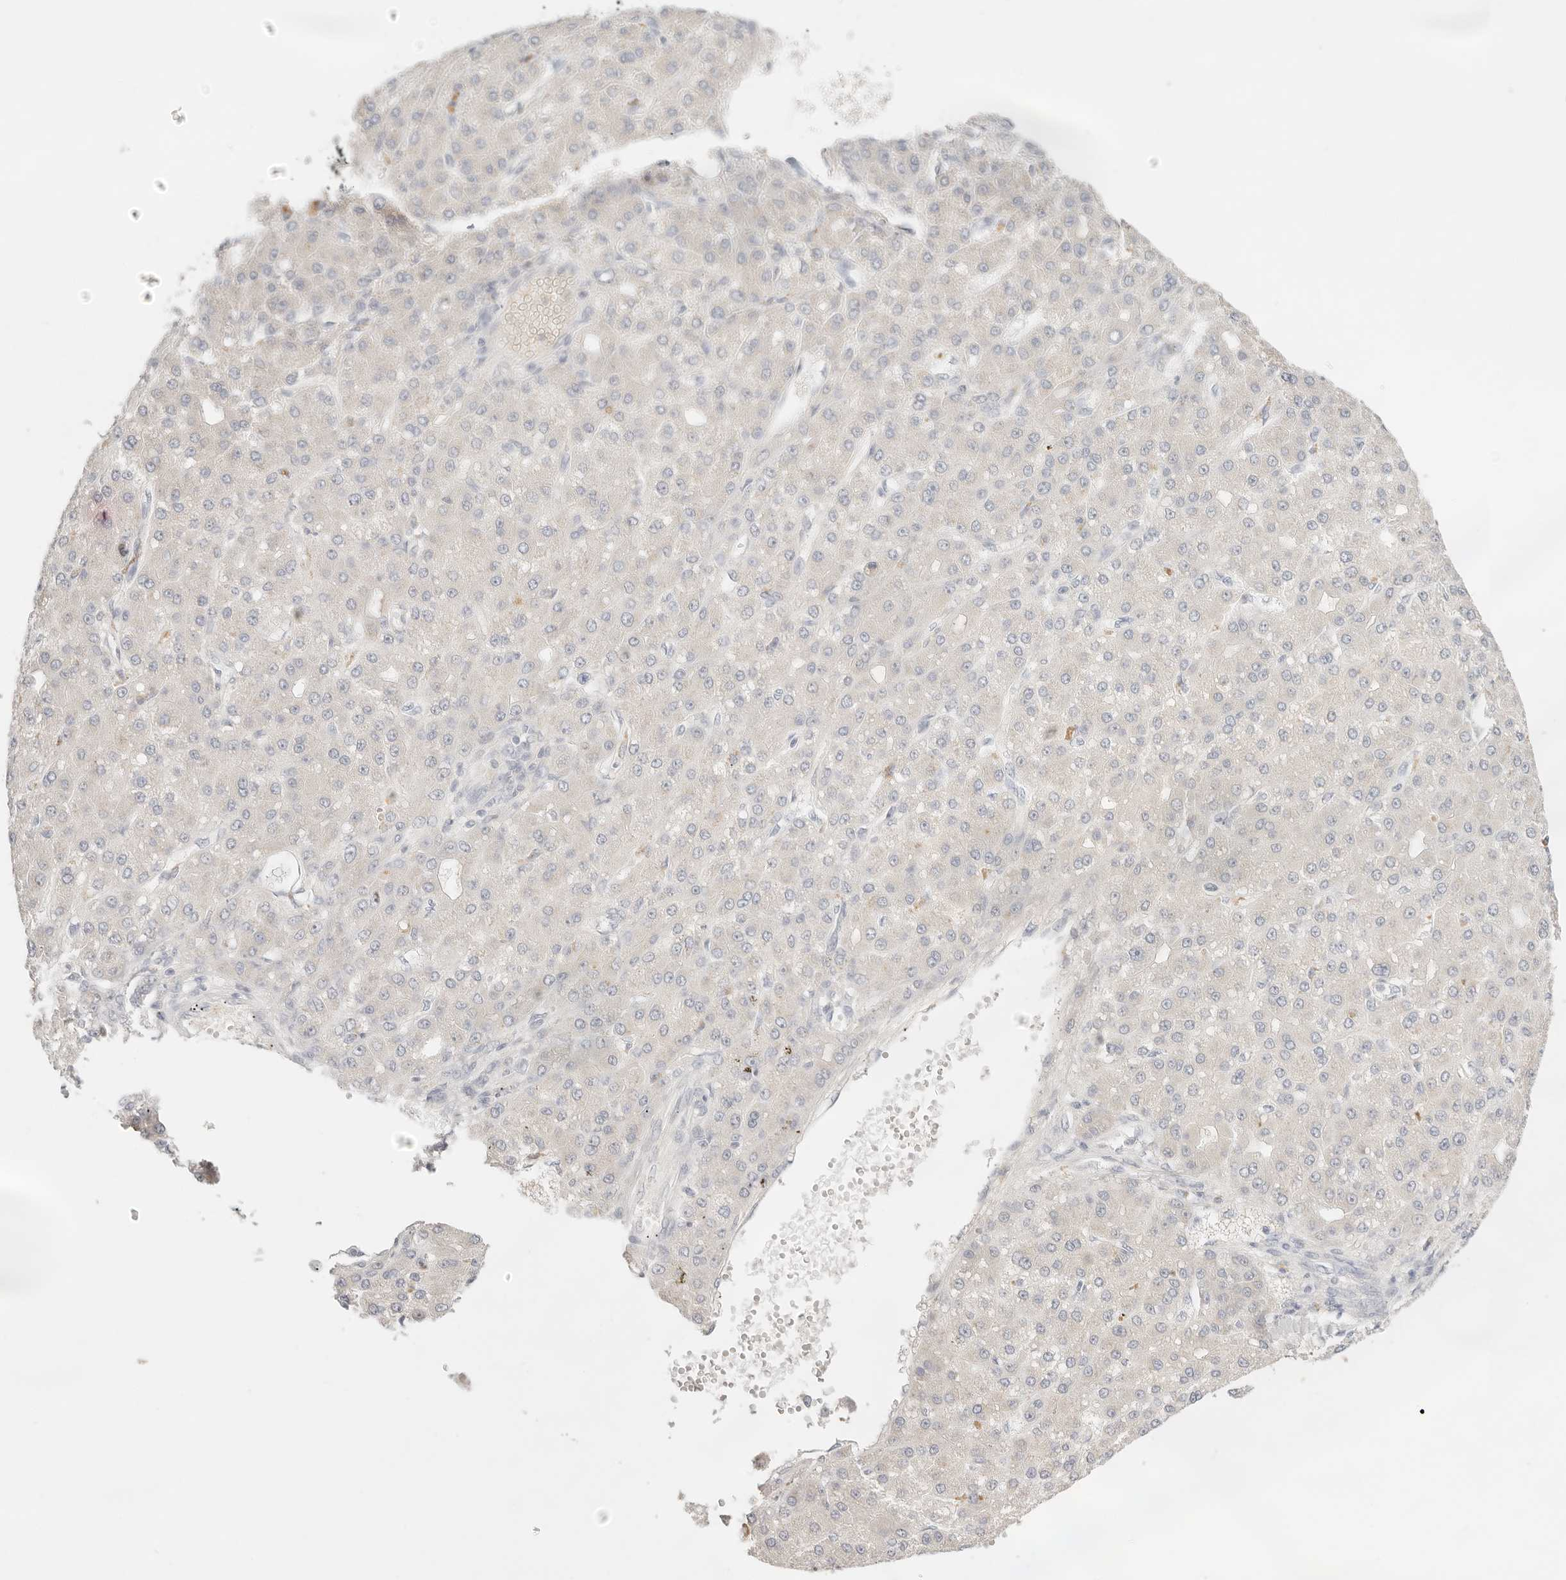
{"staining": {"intensity": "negative", "quantity": "none", "location": "none"}, "tissue": "liver cancer", "cell_type": "Tumor cells", "image_type": "cancer", "snomed": [{"axis": "morphology", "description": "Carcinoma, Hepatocellular, NOS"}, {"axis": "topography", "description": "Liver"}], "caption": "IHC micrograph of human liver cancer (hepatocellular carcinoma) stained for a protein (brown), which displays no positivity in tumor cells.", "gene": "SPHK1", "patient": {"sex": "male", "age": 67}}